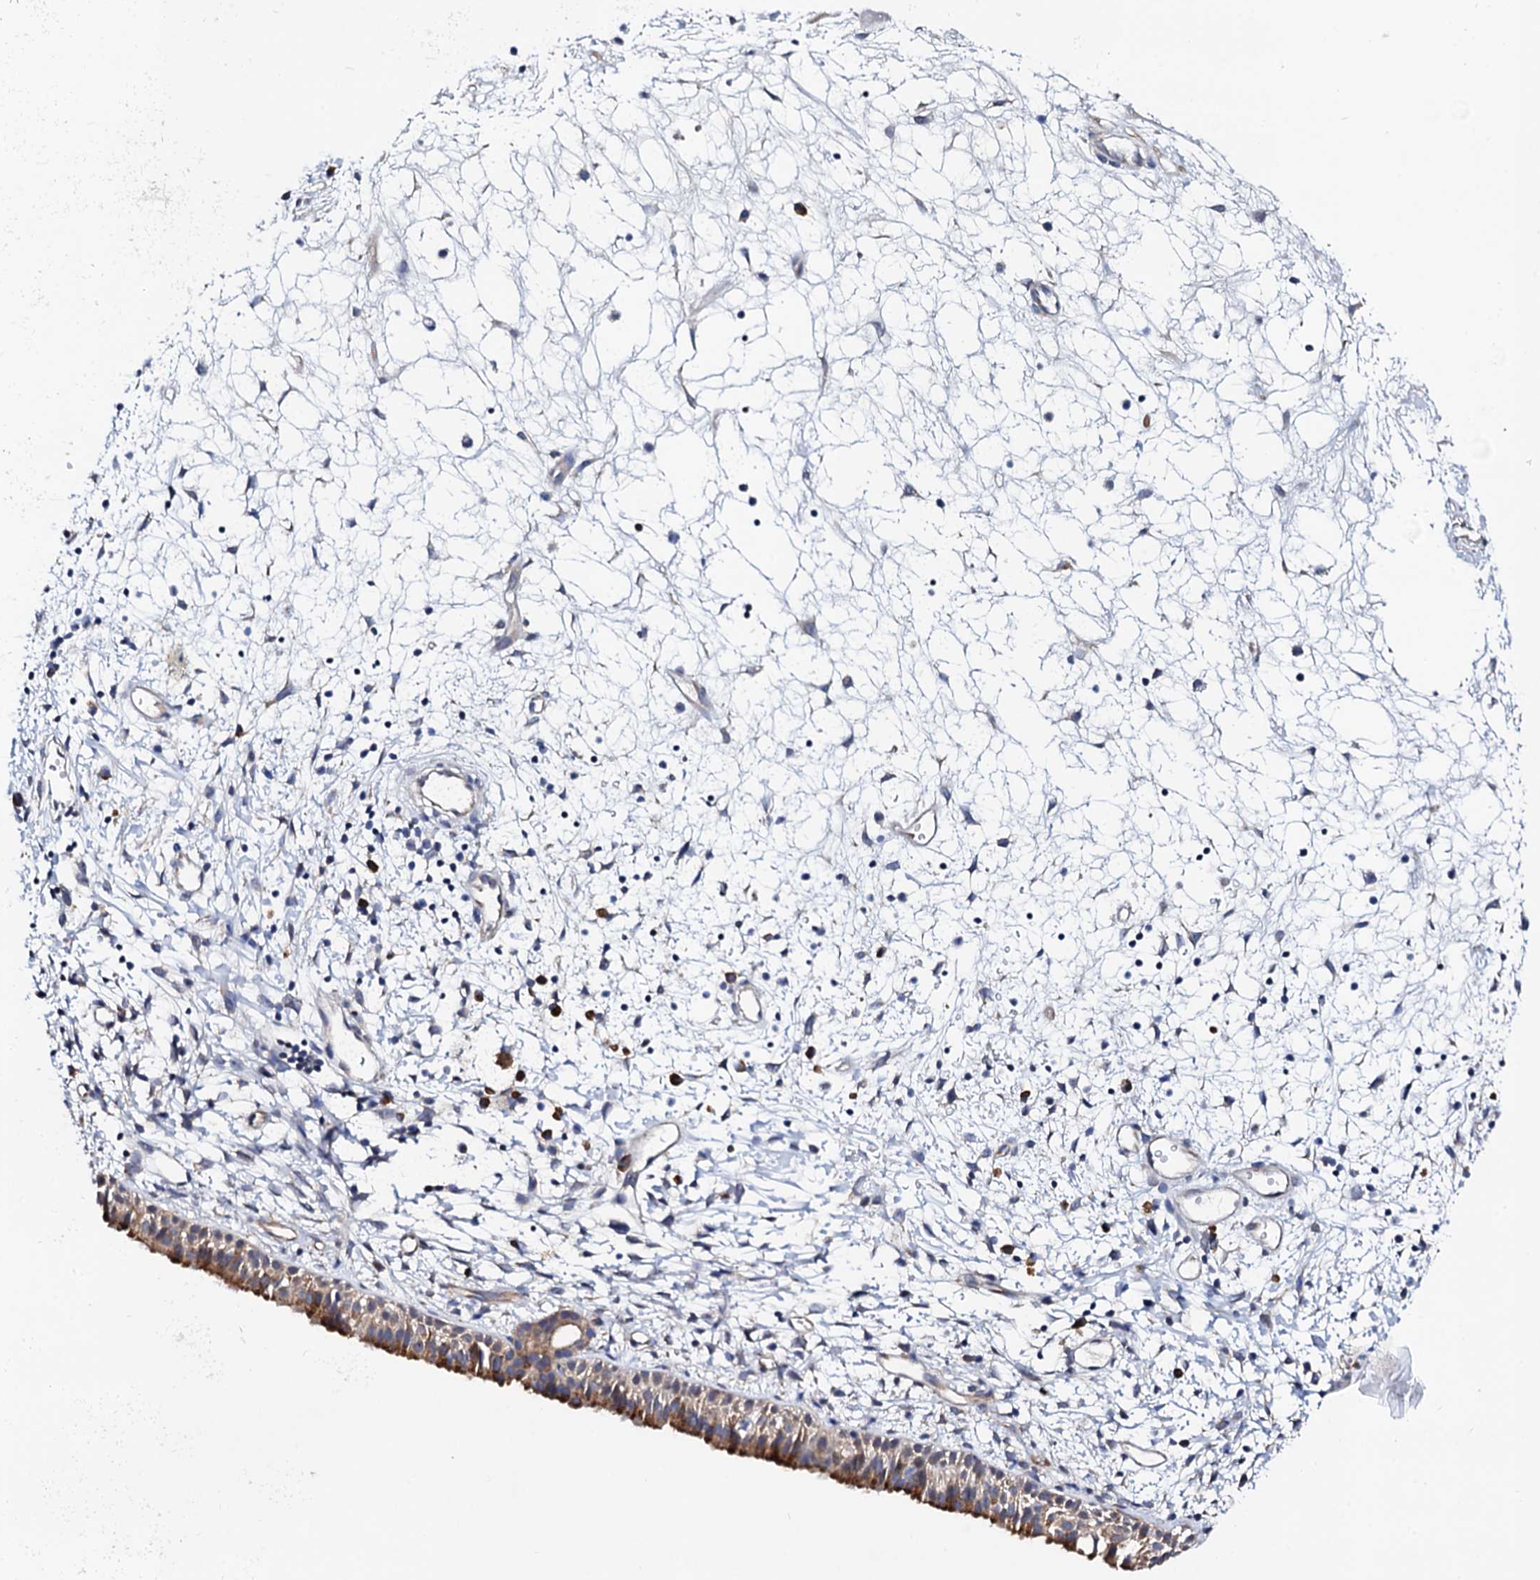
{"staining": {"intensity": "moderate", "quantity": ">75%", "location": "cytoplasmic/membranous"}, "tissue": "nasopharynx", "cell_type": "Respiratory epithelial cells", "image_type": "normal", "snomed": [{"axis": "morphology", "description": "Normal tissue, NOS"}, {"axis": "topography", "description": "Nasopharynx"}], "caption": "Human nasopharynx stained with a brown dye shows moderate cytoplasmic/membranous positive staining in about >75% of respiratory epithelial cells.", "gene": "NUP58", "patient": {"sex": "male", "age": 22}}